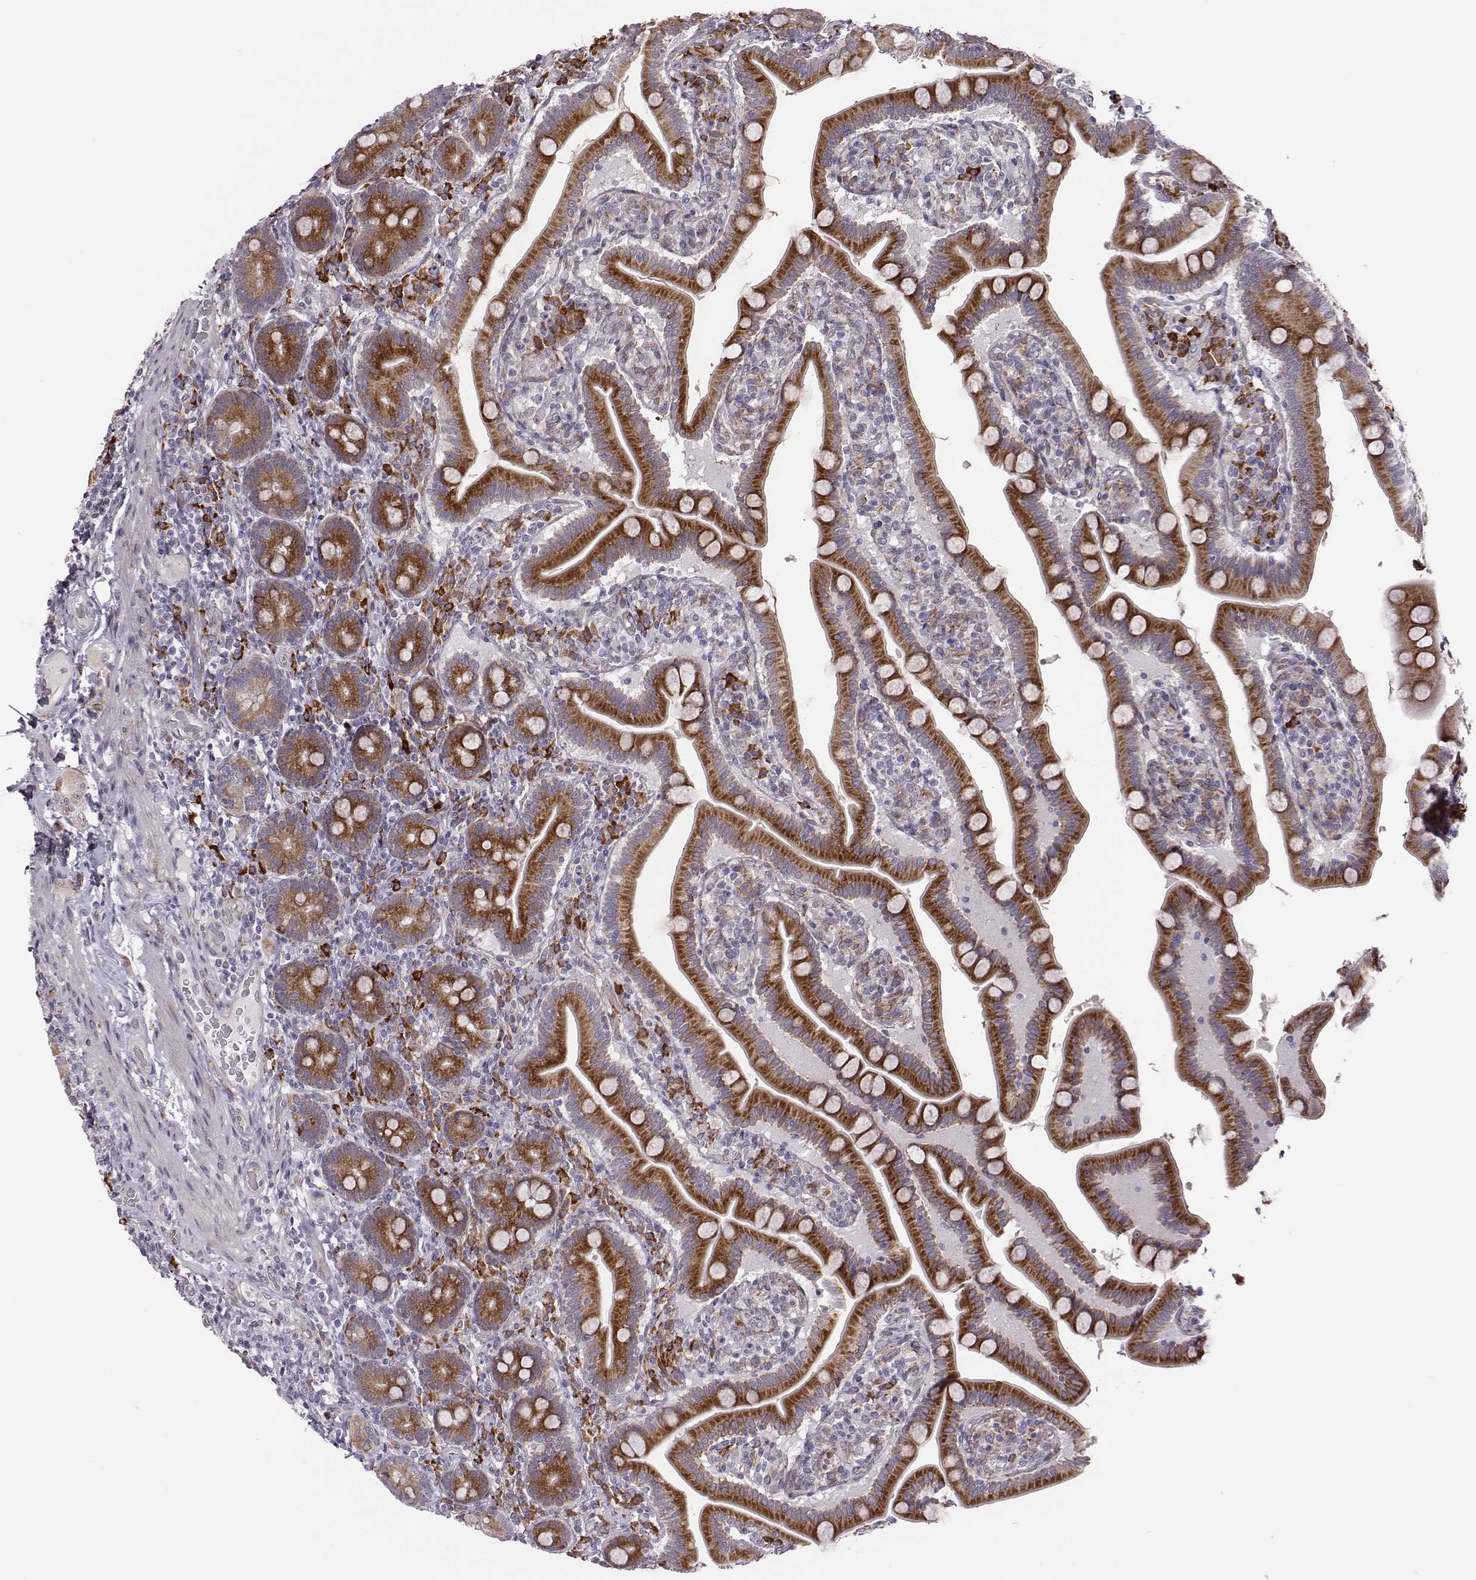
{"staining": {"intensity": "strong", "quantity": ">75%", "location": "cytoplasmic/membranous"}, "tissue": "small intestine", "cell_type": "Glandular cells", "image_type": "normal", "snomed": [{"axis": "morphology", "description": "Normal tissue, NOS"}, {"axis": "topography", "description": "Small intestine"}], "caption": "Strong cytoplasmic/membranous protein expression is appreciated in approximately >75% of glandular cells in small intestine. Nuclei are stained in blue.", "gene": "SELENOI", "patient": {"sex": "male", "age": 66}}